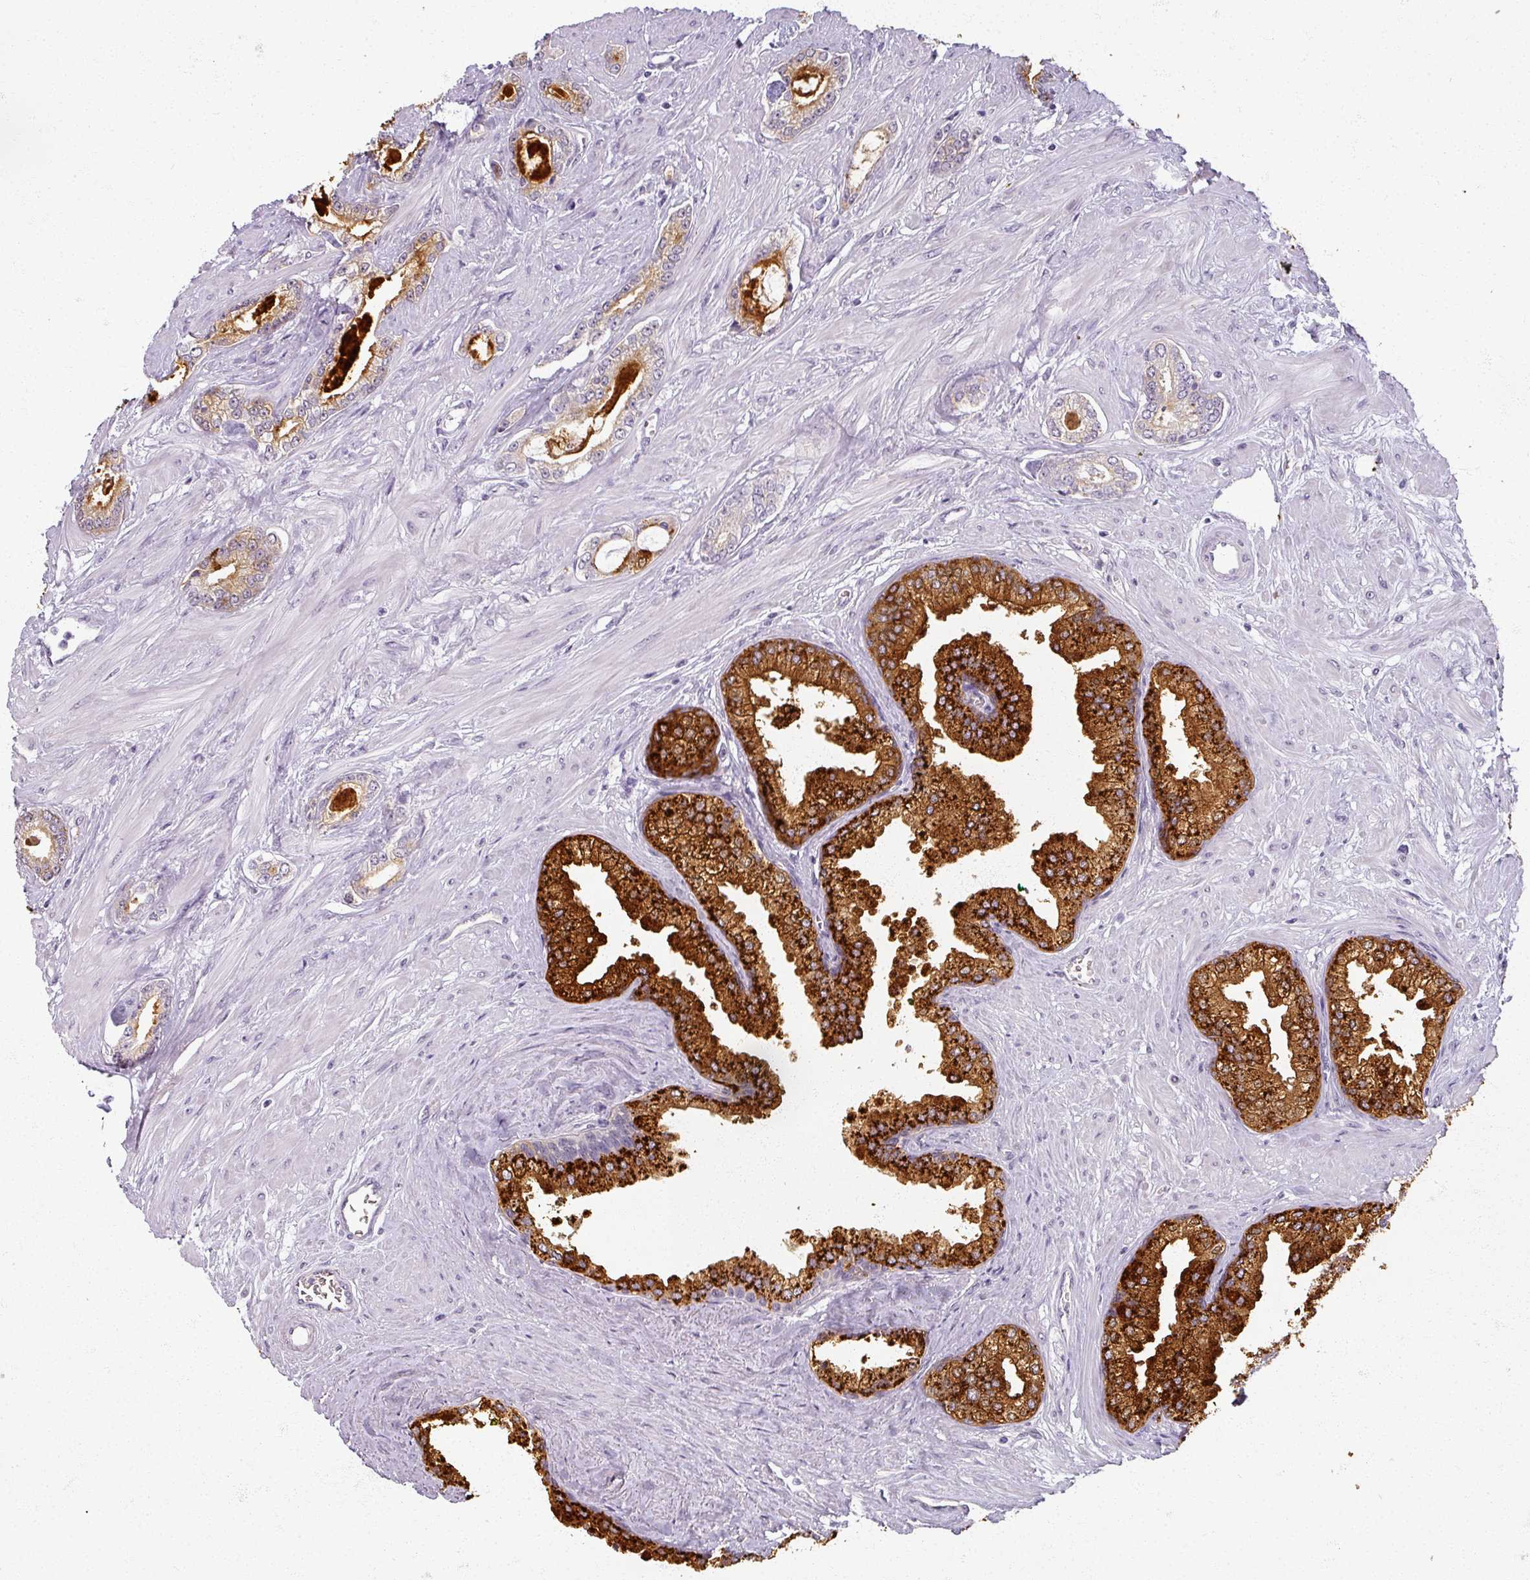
{"staining": {"intensity": "moderate", "quantity": "<25%", "location": "cytoplasmic/membranous"}, "tissue": "prostate cancer", "cell_type": "Tumor cells", "image_type": "cancer", "snomed": [{"axis": "morphology", "description": "Adenocarcinoma, Low grade"}, {"axis": "topography", "description": "Prostate"}], "caption": "Approximately <25% of tumor cells in human prostate cancer (adenocarcinoma (low-grade)) reveal moderate cytoplasmic/membranous protein expression as visualized by brown immunohistochemical staining.", "gene": "RFPL2", "patient": {"sex": "male", "age": 60}}